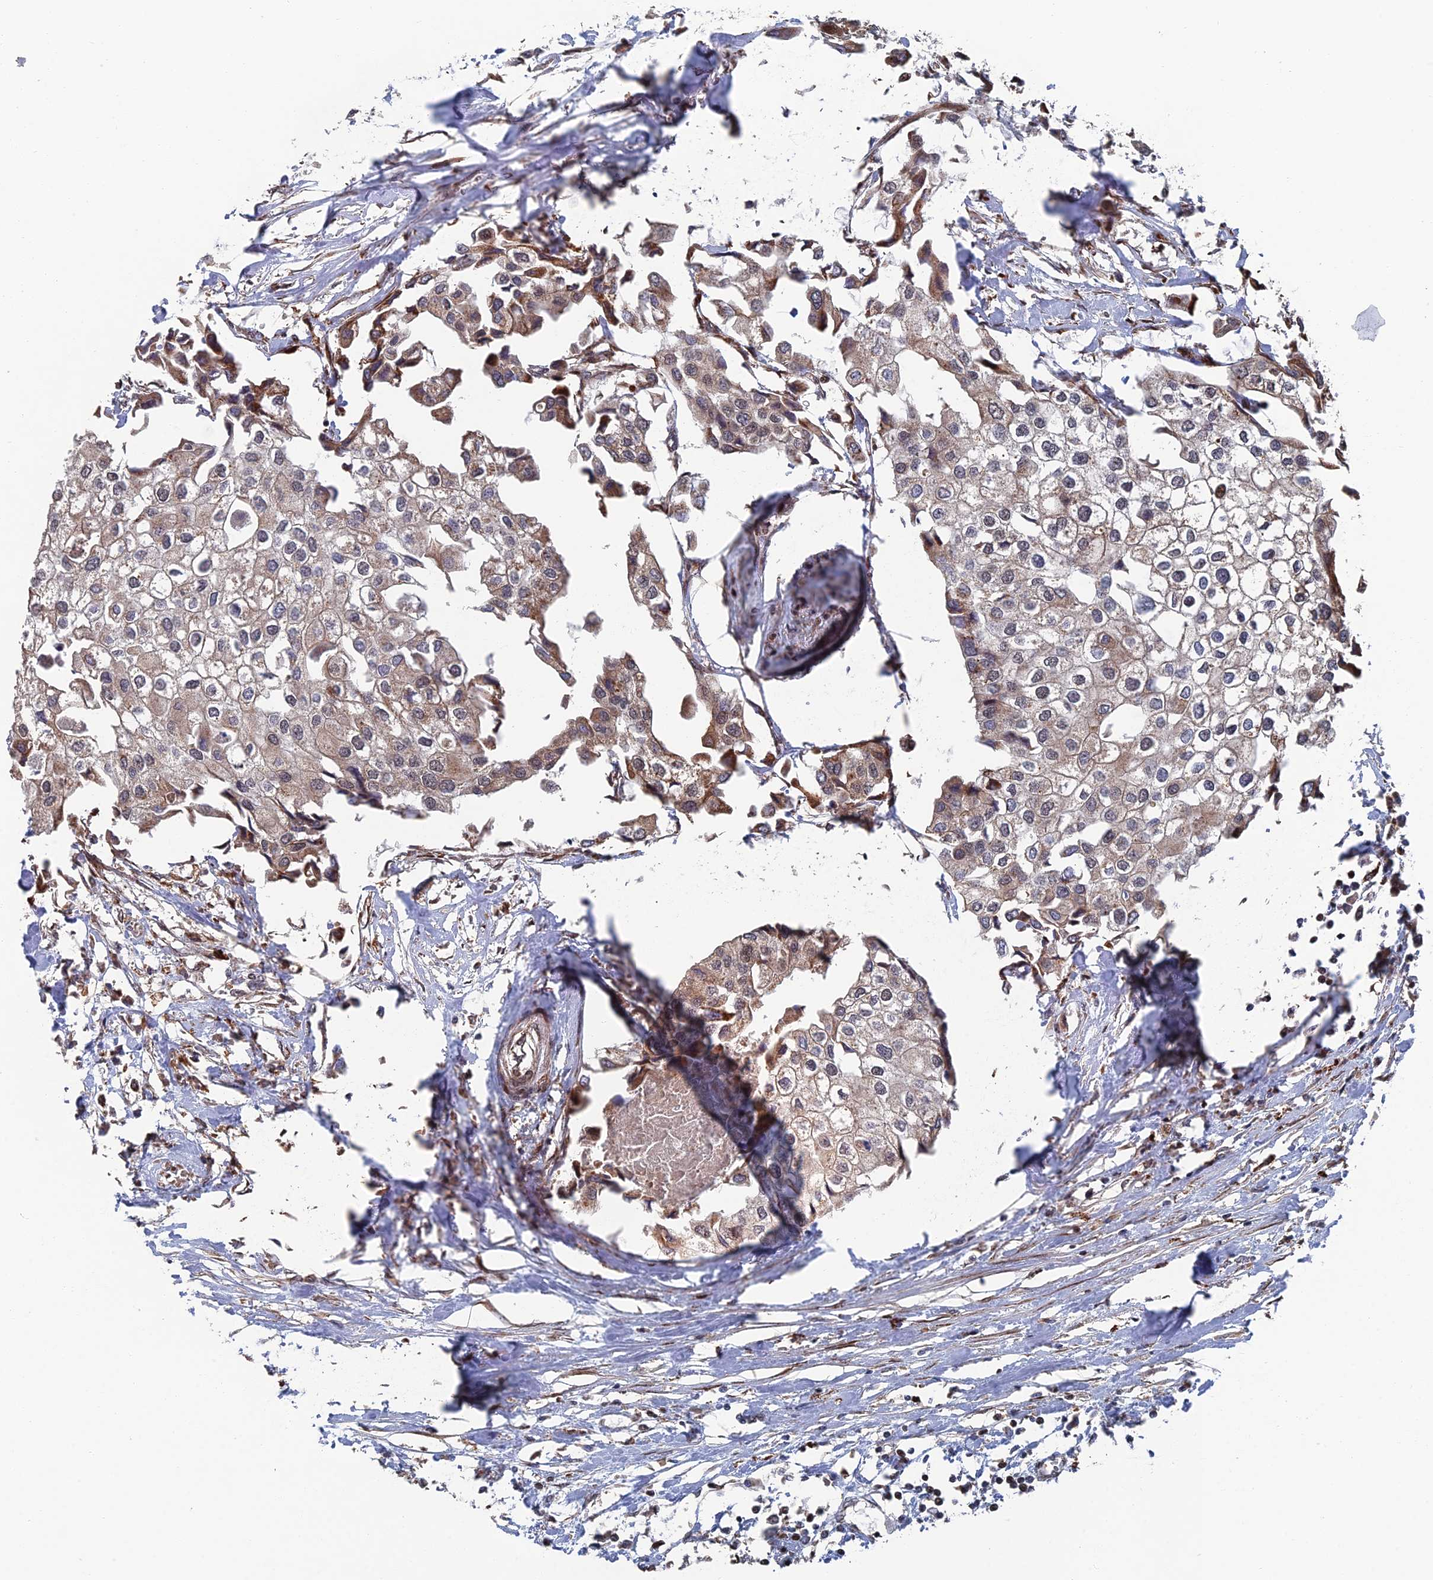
{"staining": {"intensity": "moderate", "quantity": "<25%", "location": "cytoplasmic/membranous"}, "tissue": "urothelial cancer", "cell_type": "Tumor cells", "image_type": "cancer", "snomed": [{"axis": "morphology", "description": "Urothelial carcinoma, High grade"}, {"axis": "topography", "description": "Urinary bladder"}], "caption": "Protein expression by immunohistochemistry (IHC) displays moderate cytoplasmic/membranous expression in about <25% of tumor cells in high-grade urothelial carcinoma.", "gene": "GTF2IRD1", "patient": {"sex": "male", "age": 64}}